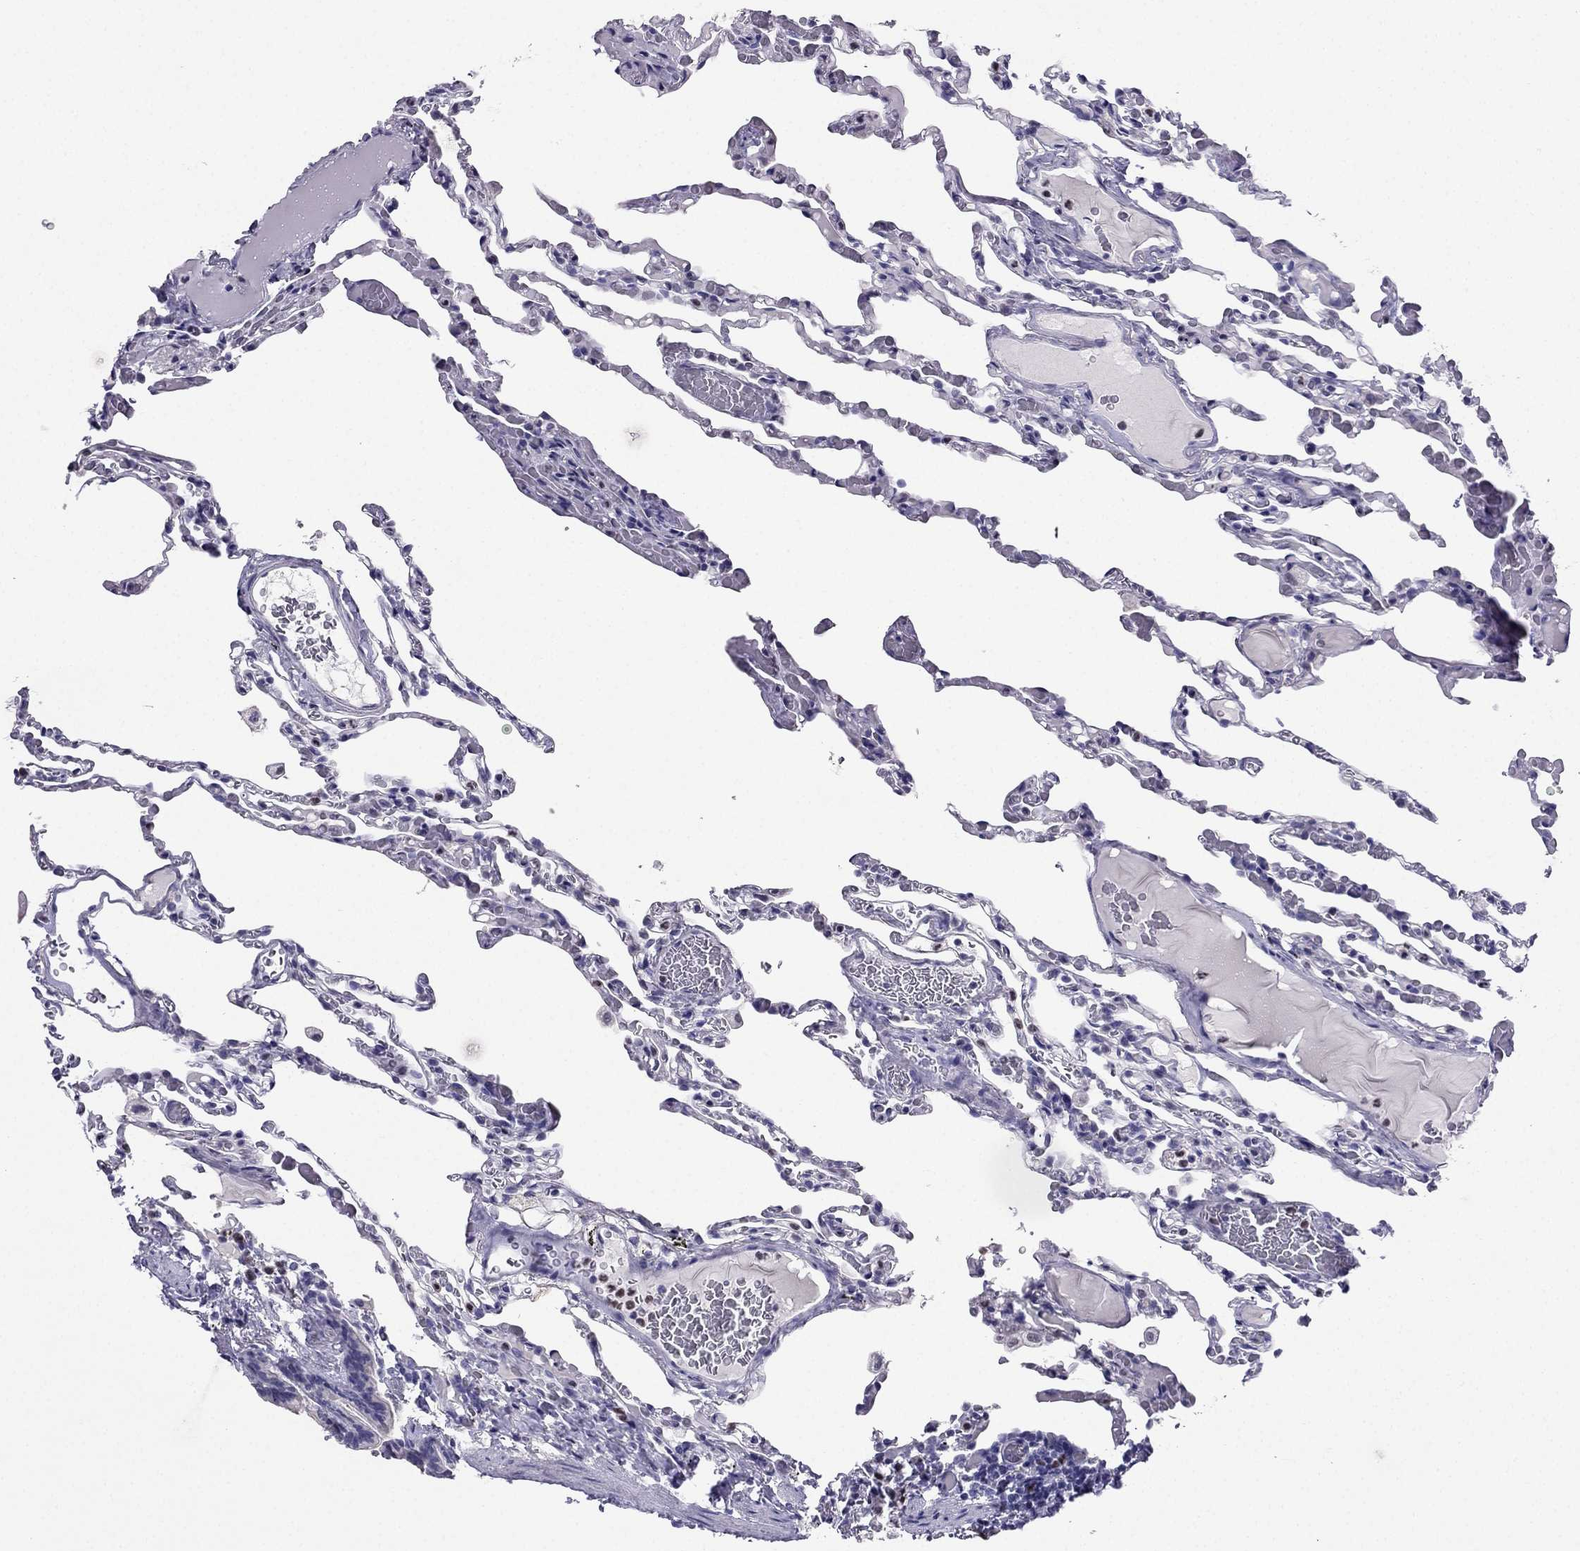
{"staining": {"intensity": "negative", "quantity": "none", "location": "none"}, "tissue": "lung", "cell_type": "Alveolar cells", "image_type": "normal", "snomed": [{"axis": "morphology", "description": "Normal tissue, NOS"}, {"axis": "topography", "description": "Lung"}], "caption": "Immunohistochemistry (IHC) micrograph of unremarkable lung: lung stained with DAB reveals no significant protein positivity in alveolar cells.", "gene": "ARID3A", "patient": {"sex": "female", "age": 43}}